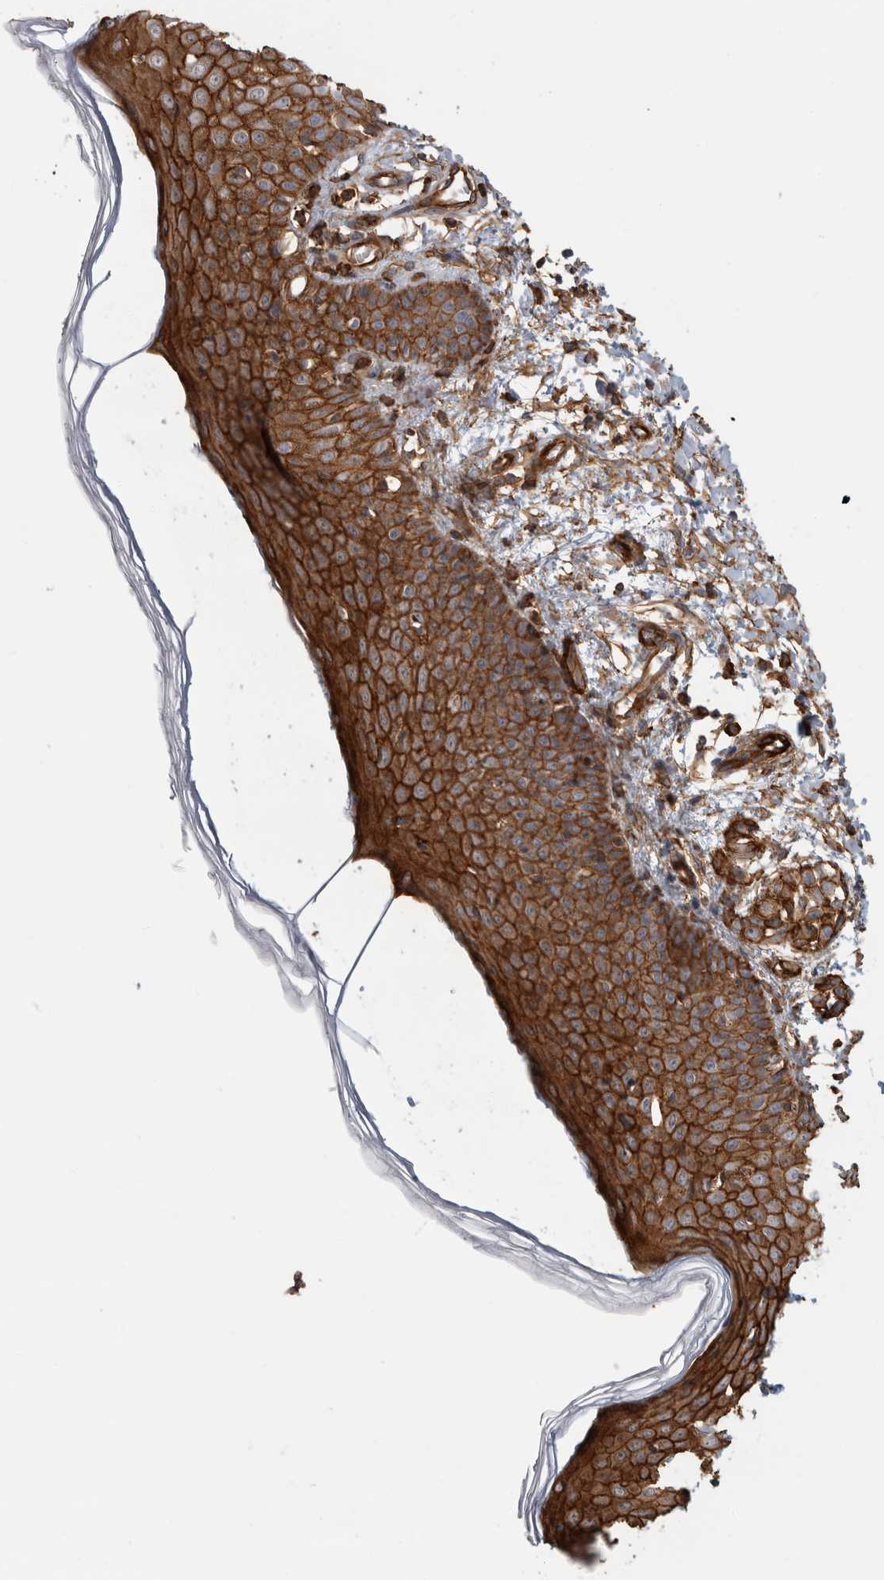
{"staining": {"intensity": "moderate", "quantity": ">75%", "location": "cytoplasmic/membranous"}, "tissue": "skin", "cell_type": "Fibroblasts", "image_type": "normal", "snomed": [{"axis": "morphology", "description": "Normal tissue, NOS"}, {"axis": "morphology", "description": "Inflammation, NOS"}, {"axis": "topography", "description": "Skin"}], "caption": "A photomicrograph of human skin stained for a protein displays moderate cytoplasmic/membranous brown staining in fibroblasts. The staining was performed using DAB, with brown indicating positive protein expression. Nuclei are stained blue with hematoxylin.", "gene": "AHNAK", "patient": {"sex": "female", "age": 44}}